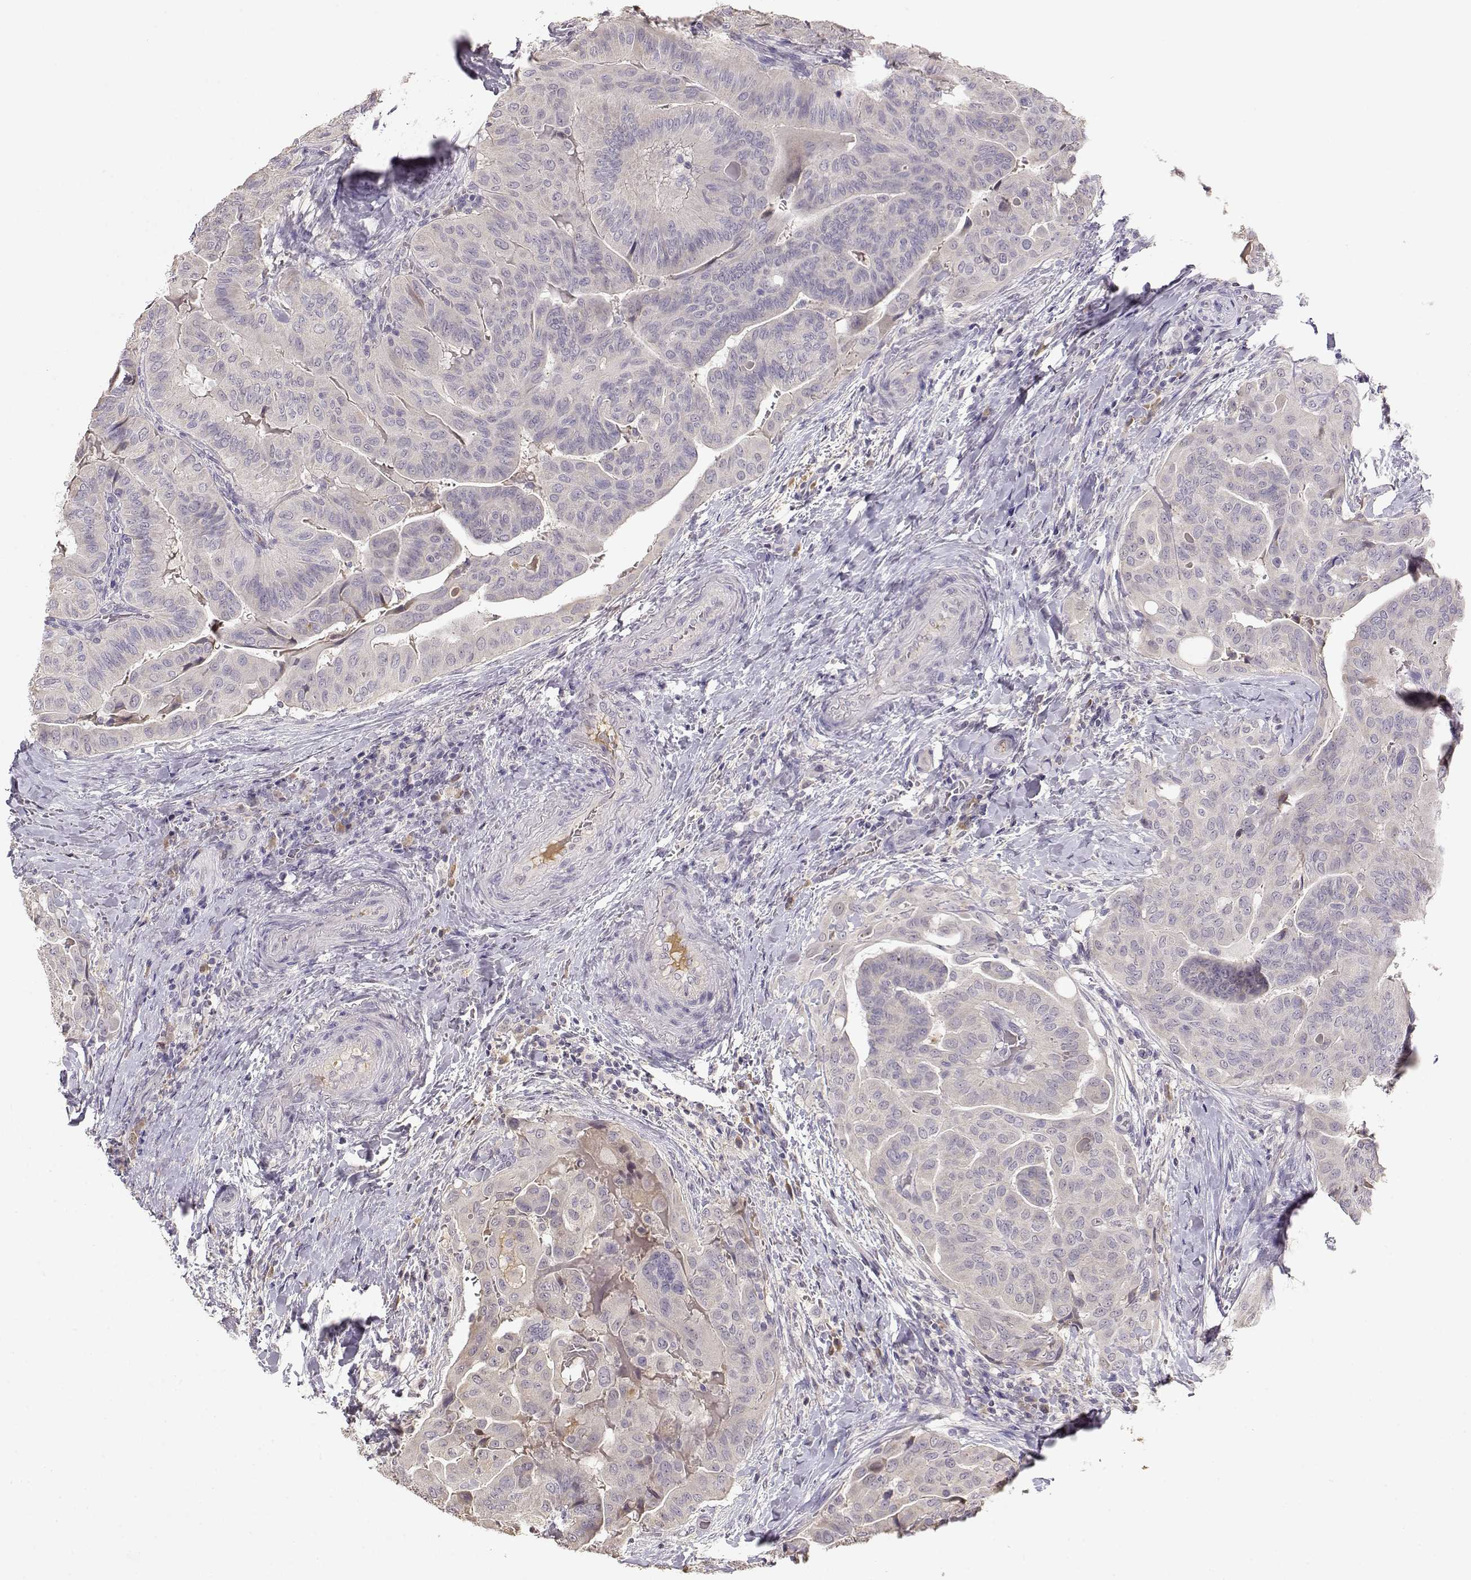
{"staining": {"intensity": "negative", "quantity": "none", "location": "none"}, "tissue": "thyroid cancer", "cell_type": "Tumor cells", "image_type": "cancer", "snomed": [{"axis": "morphology", "description": "Papillary adenocarcinoma, NOS"}, {"axis": "topography", "description": "Thyroid gland"}], "caption": "Thyroid cancer was stained to show a protein in brown. There is no significant expression in tumor cells.", "gene": "TACR1", "patient": {"sex": "female", "age": 68}}